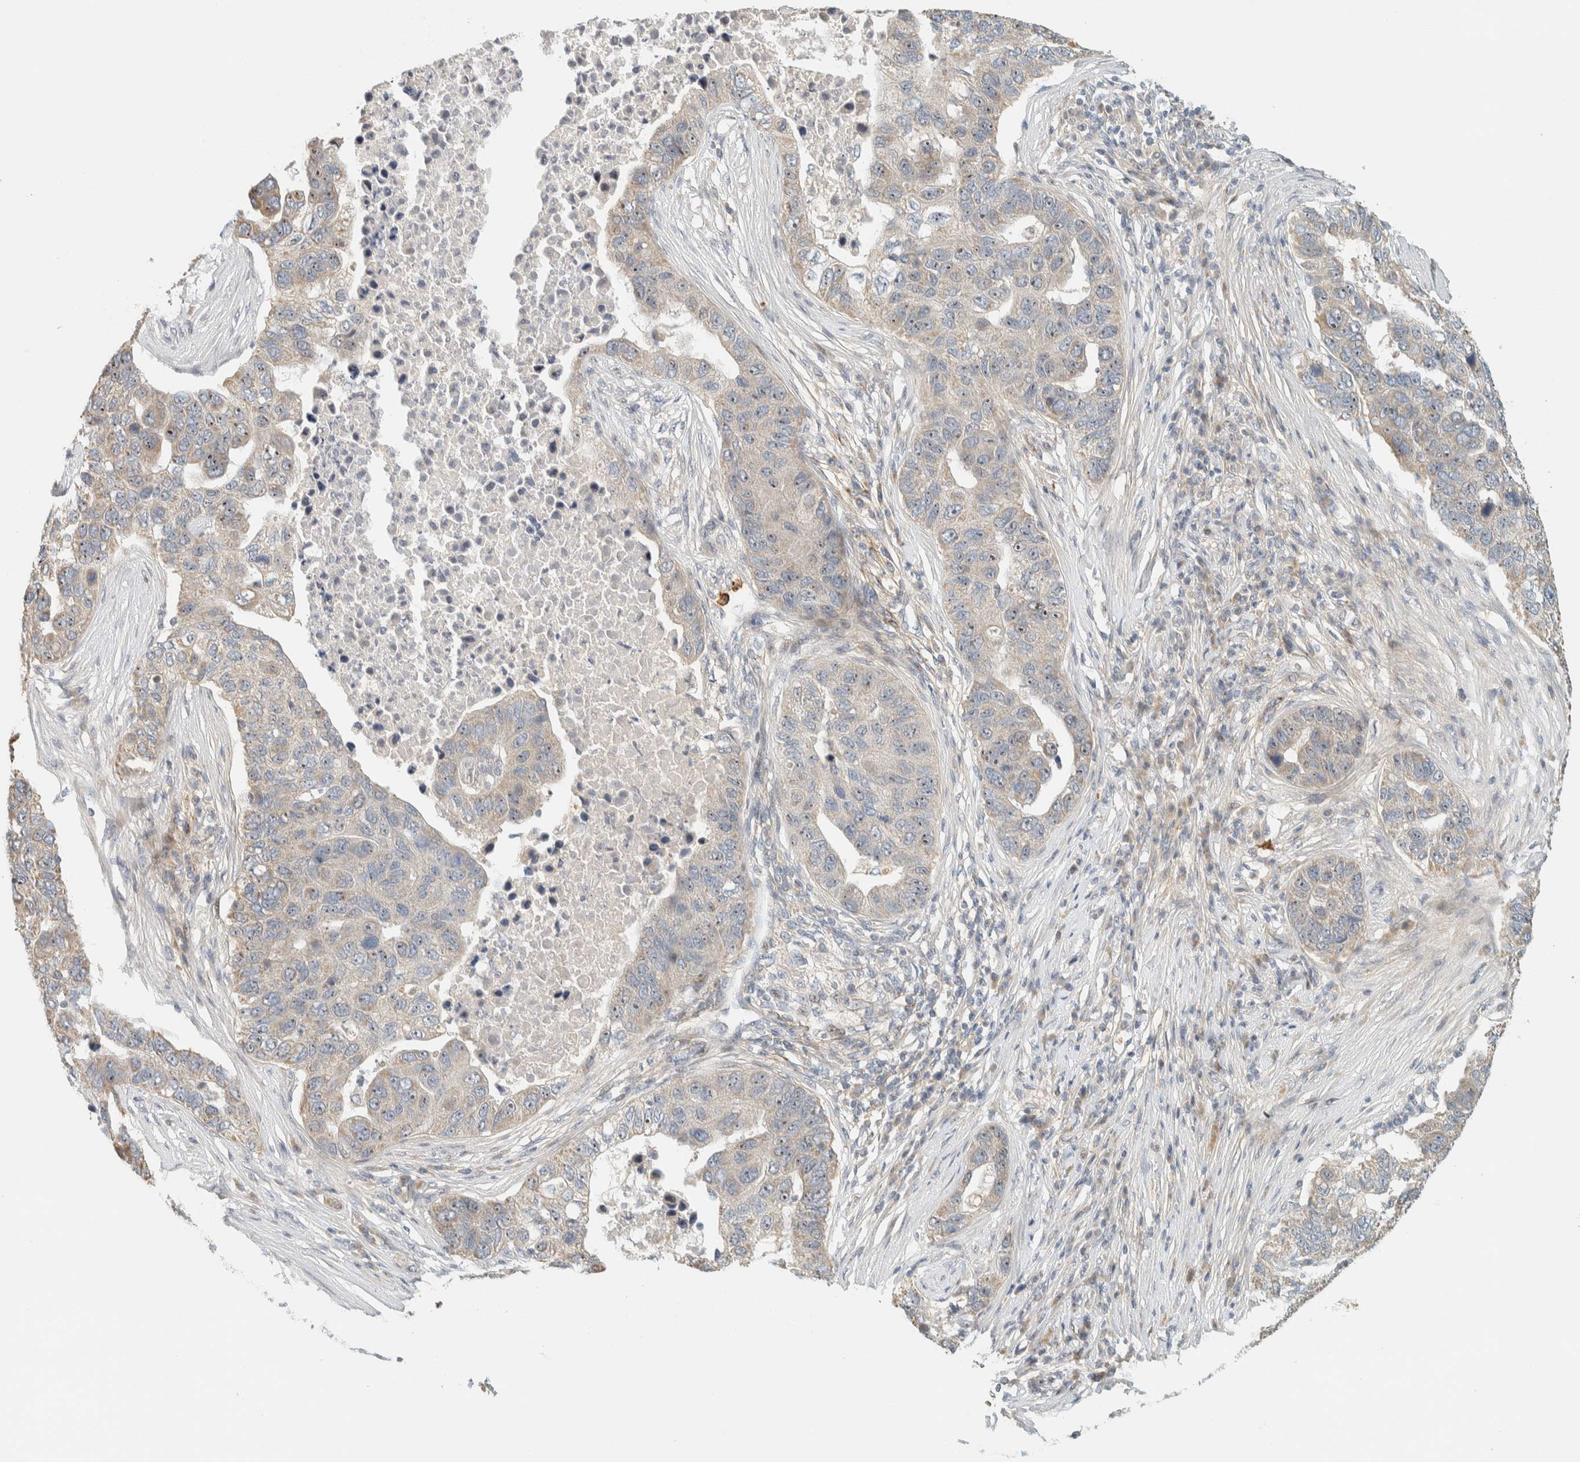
{"staining": {"intensity": "weak", "quantity": "25%-75%", "location": "cytoplasmic/membranous,nuclear"}, "tissue": "pancreatic cancer", "cell_type": "Tumor cells", "image_type": "cancer", "snomed": [{"axis": "morphology", "description": "Adenocarcinoma, NOS"}, {"axis": "topography", "description": "Pancreas"}], "caption": "High-power microscopy captured an immunohistochemistry histopathology image of adenocarcinoma (pancreatic), revealing weak cytoplasmic/membranous and nuclear expression in approximately 25%-75% of tumor cells.", "gene": "CCDC171", "patient": {"sex": "female", "age": 61}}